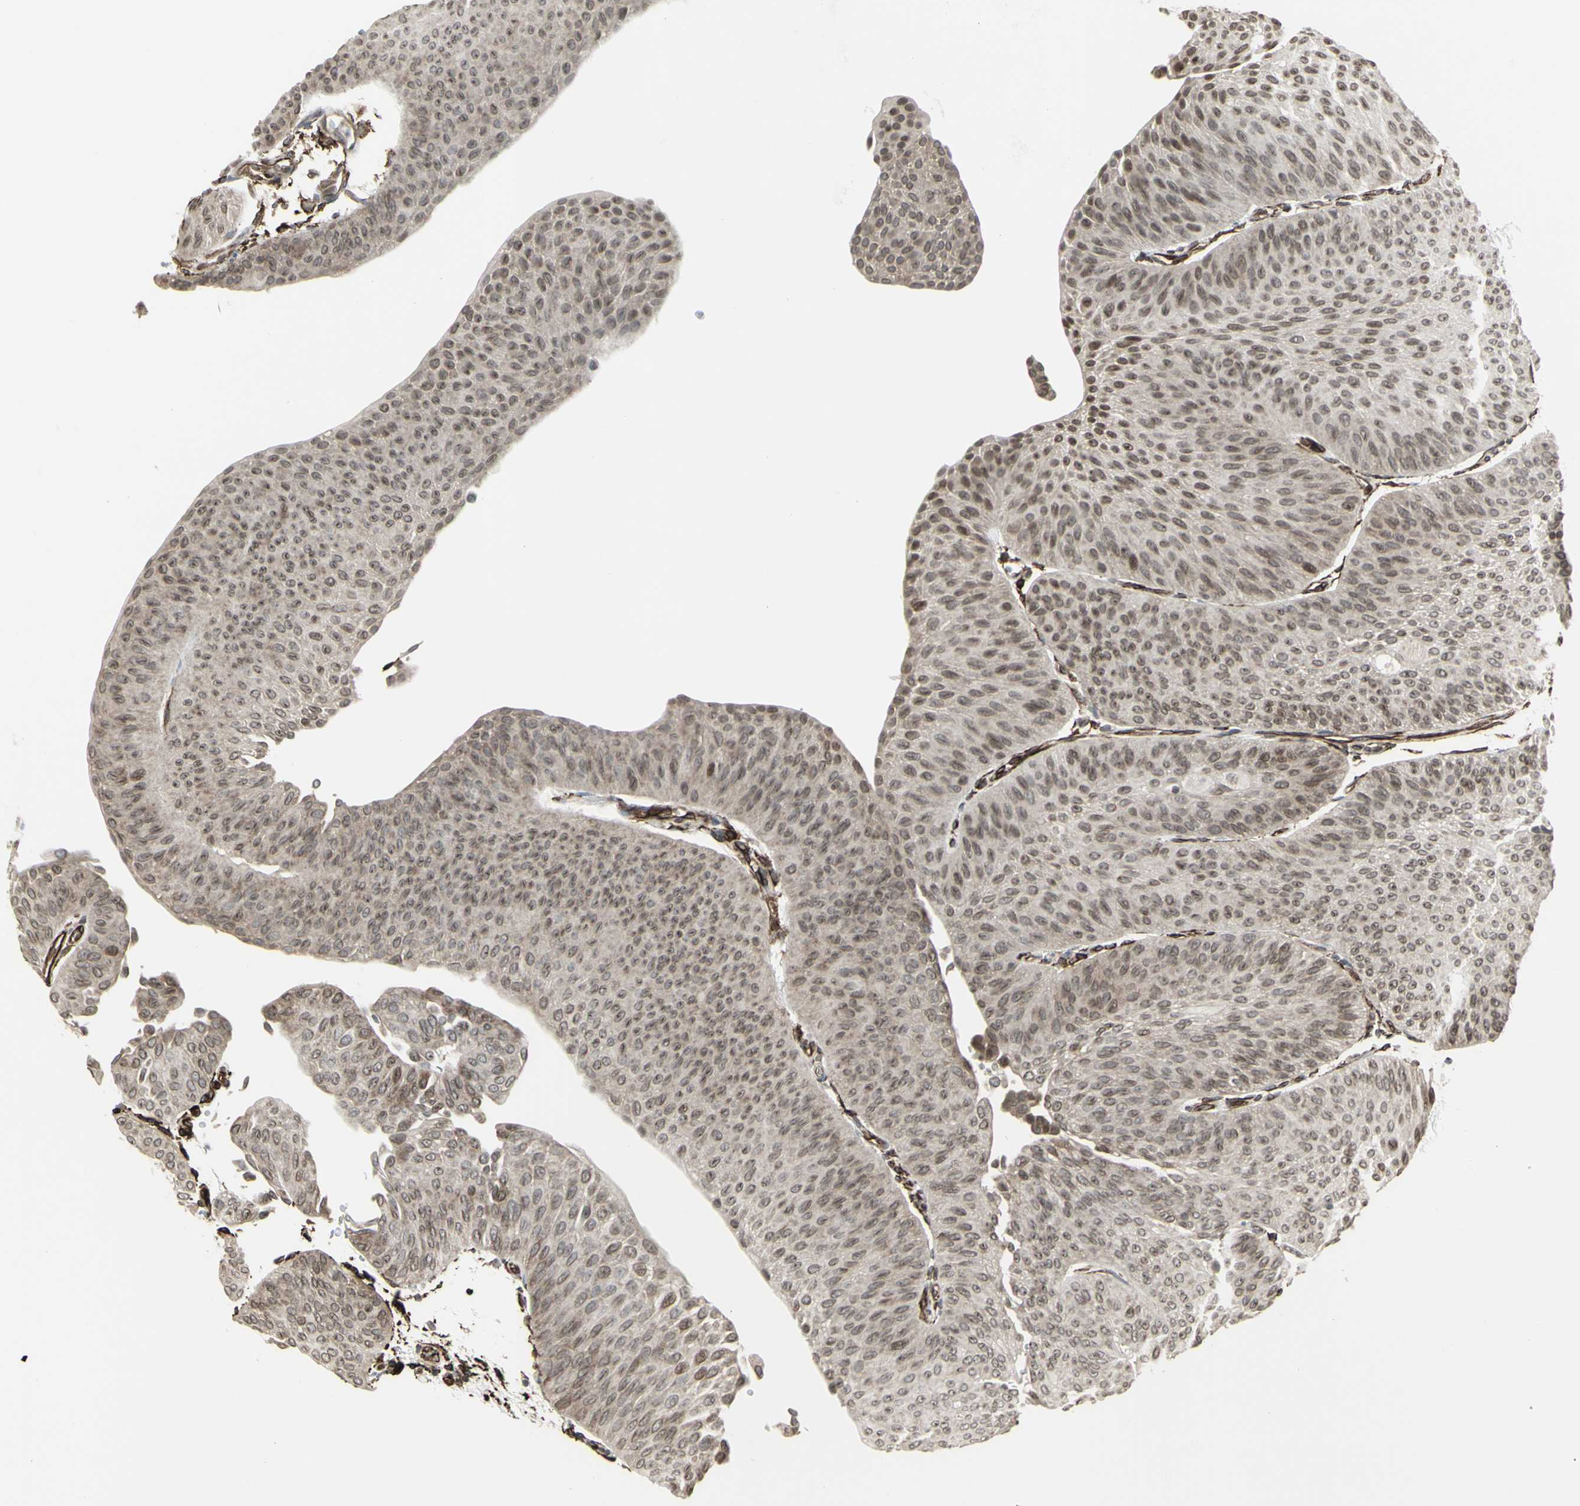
{"staining": {"intensity": "moderate", "quantity": "25%-75%", "location": "cytoplasmic/membranous,nuclear"}, "tissue": "urothelial cancer", "cell_type": "Tumor cells", "image_type": "cancer", "snomed": [{"axis": "morphology", "description": "Urothelial carcinoma, Low grade"}, {"axis": "topography", "description": "Urinary bladder"}], "caption": "IHC (DAB) staining of human urothelial cancer exhibits moderate cytoplasmic/membranous and nuclear protein staining in about 25%-75% of tumor cells. (Brightfield microscopy of DAB IHC at high magnification).", "gene": "DTX3L", "patient": {"sex": "female", "age": 60}}